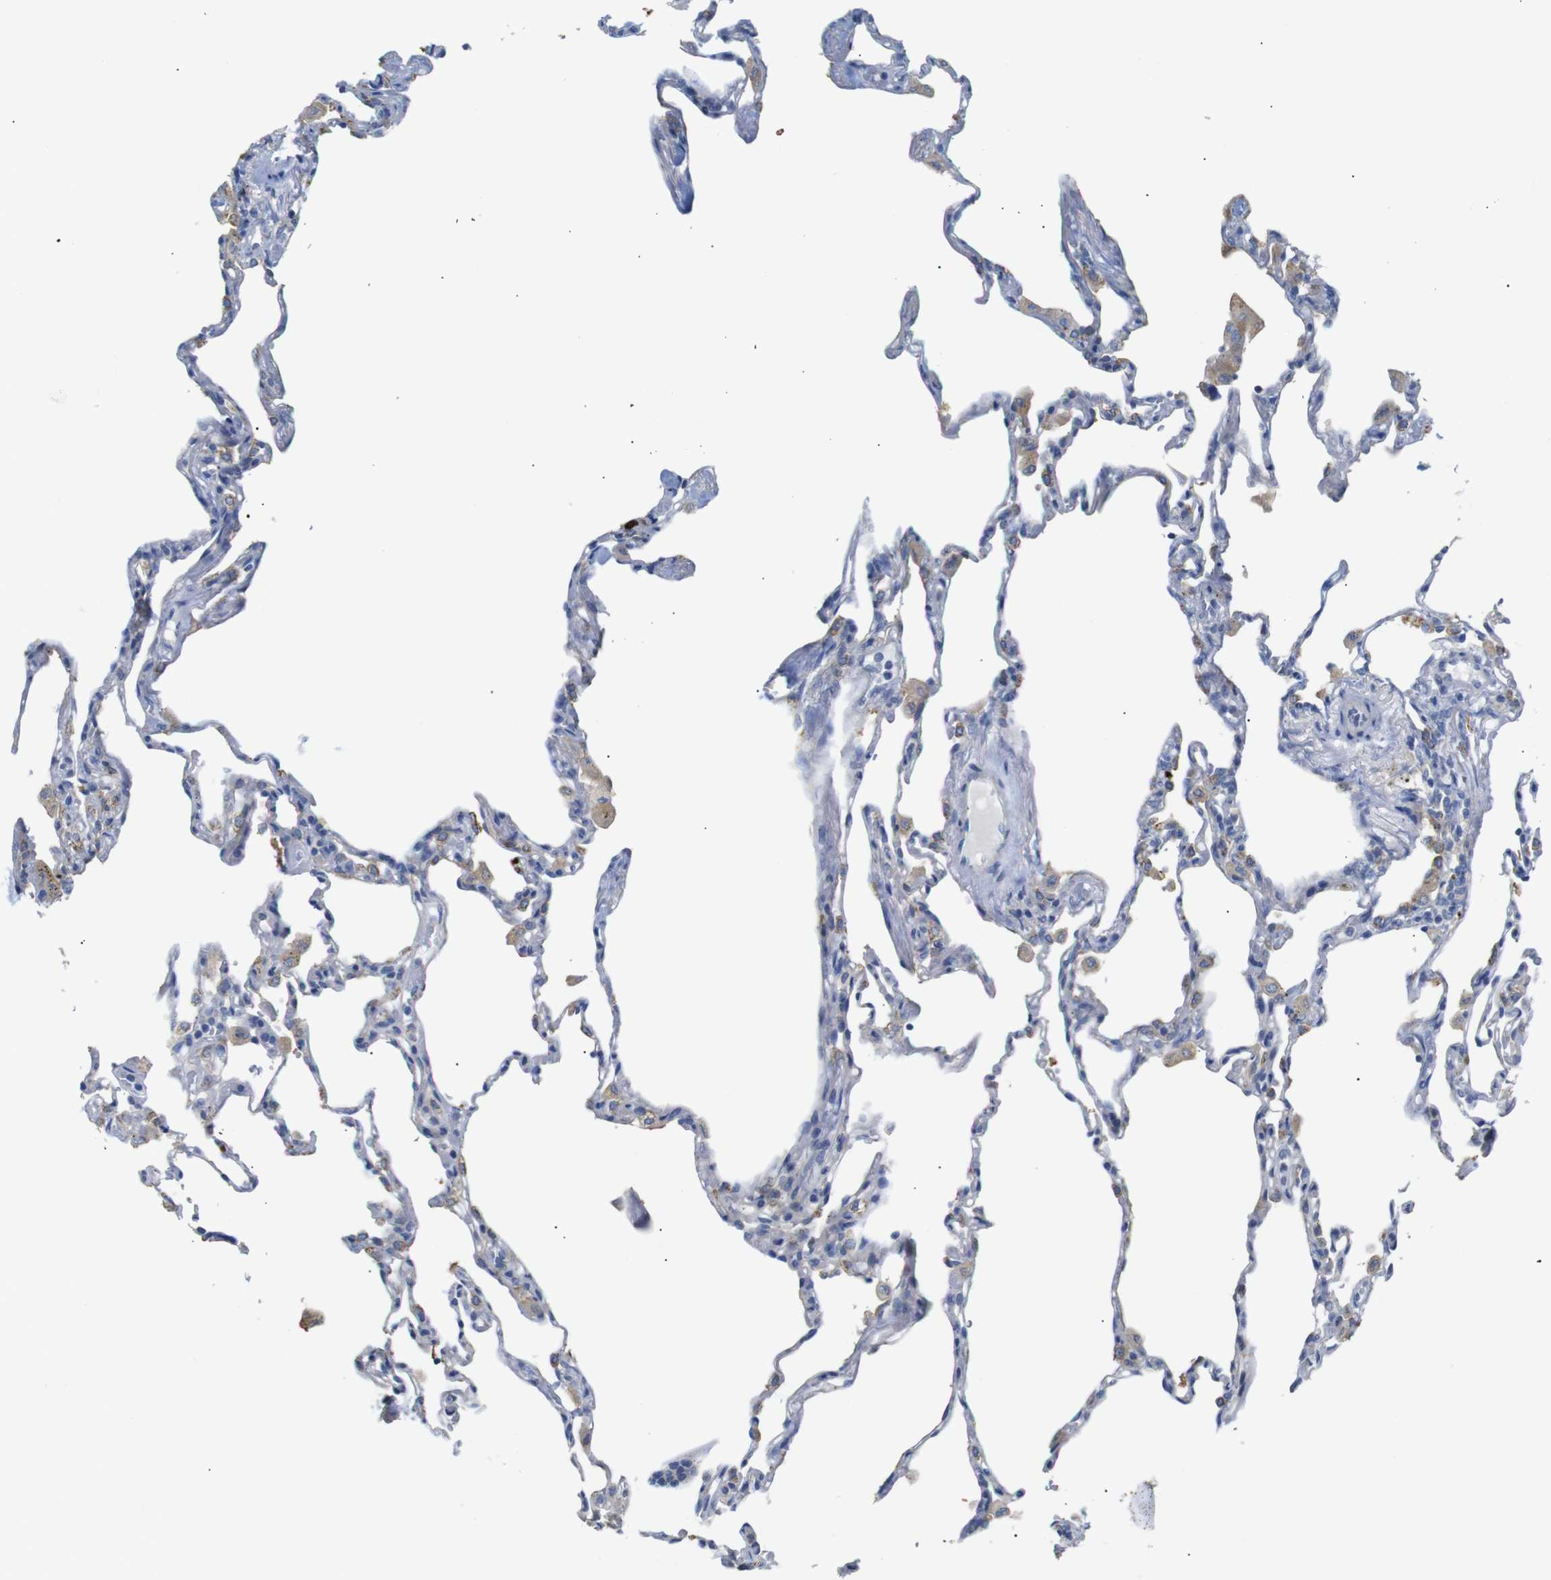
{"staining": {"intensity": "weak", "quantity": "<25%", "location": "cytoplasmic/membranous"}, "tissue": "lung", "cell_type": "Alveolar cells", "image_type": "normal", "snomed": [{"axis": "morphology", "description": "Normal tissue, NOS"}, {"axis": "topography", "description": "Lung"}], "caption": "The immunohistochemistry micrograph has no significant expression in alveolar cells of lung. (IHC, brightfield microscopy, high magnification).", "gene": "ALOX15", "patient": {"sex": "male", "age": 59}}